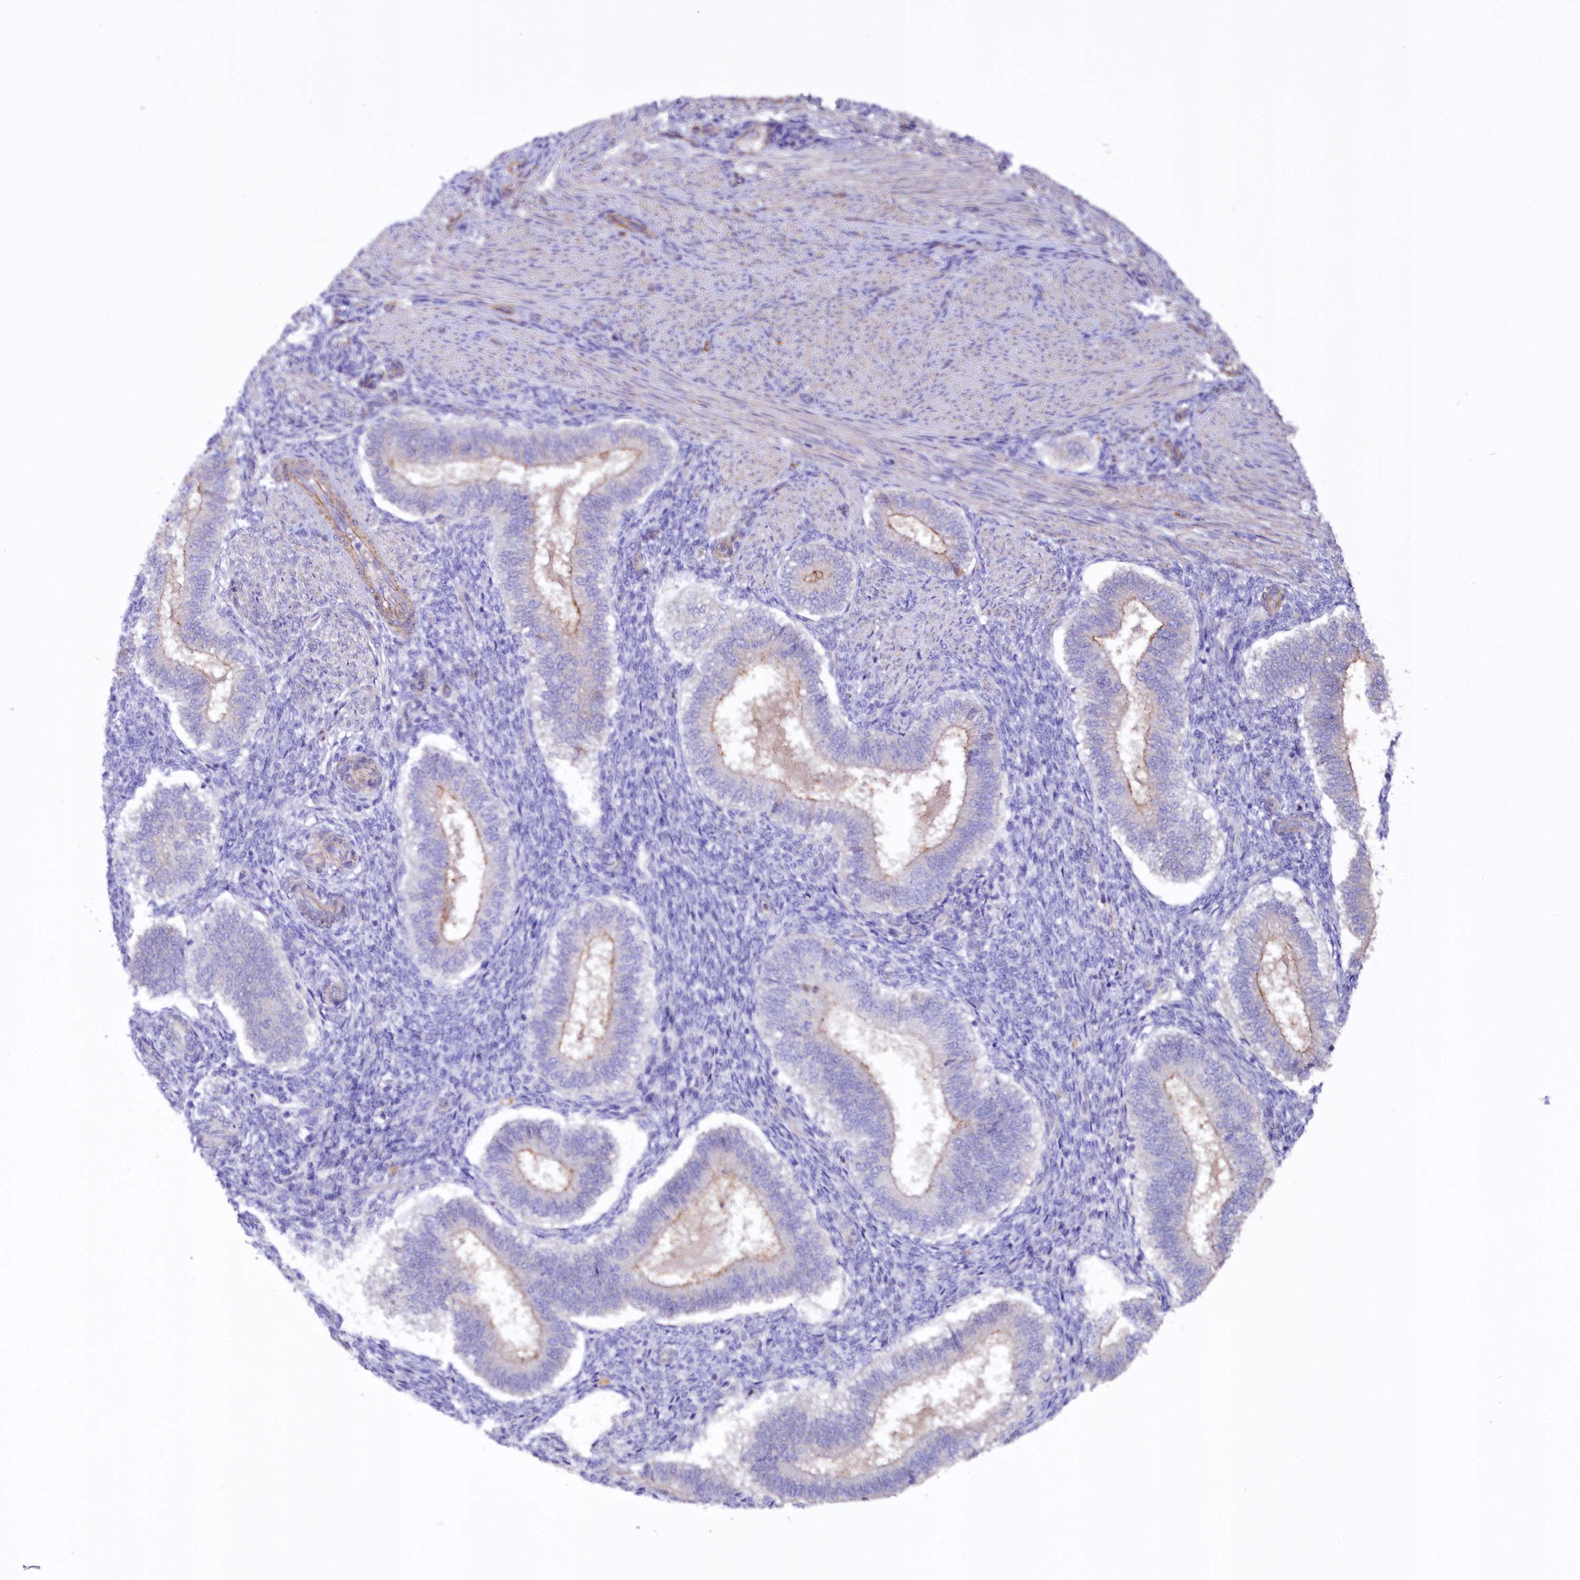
{"staining": {"intensity": "negative", "quantity": "none", "location": "none"}, "tissue": "endometrium", "cell_type": "Cells in endometrial stroma", "image_type": "normal", "snomed": [{"axis": "morphology", "description": "Normal tissue, NOS"}, {"axis": "topography", "description": "Endometrium"}], "caption": "IHC image of unremarkable endometrium: human endometrium stained with DAB (3,3'-diaminobenzidine) reveals no significant protein staining in cells in endometrial stroma.", "gene": "TTC12", "patient": {"sex": "female", "age": 25}}